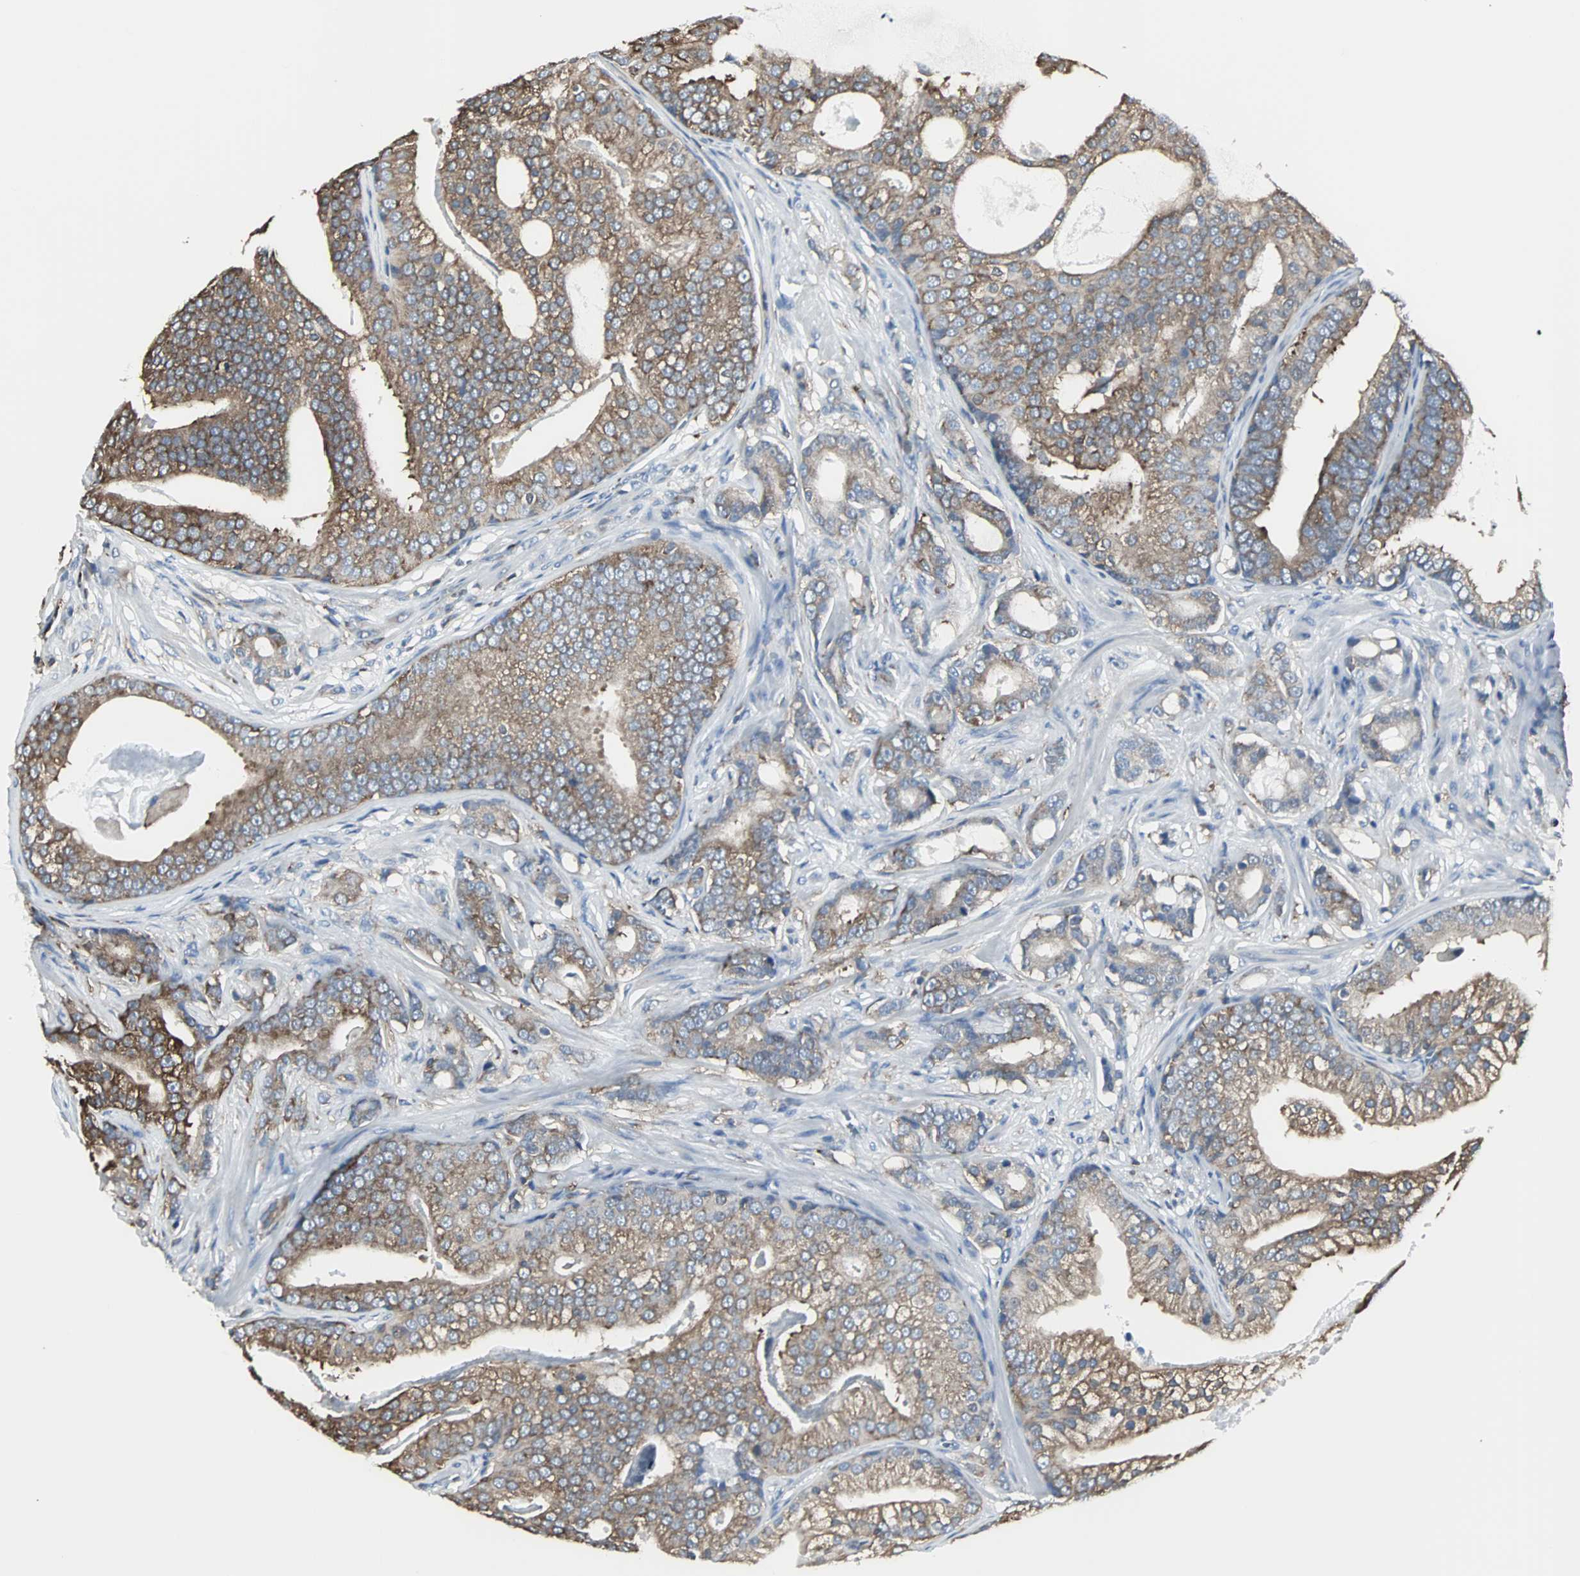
{"staining": {"intensity": "strong", "quantity": ">75%", "location": "cytoplasmic/membranous"}, "tissue": "prostate cancer", "cell_type": "Tumor cells", "image_type": "cancer", "snomed": [{"axis": "morphology", "description": "Adenocarcinoma, Low grade"}, {"axis": "topography", "description": "Prostate"}], "caption": "Protein staining of prostate cancer (adenocarcinoma (low-grade)) tissue demonstrates strong cytoplasmic/membranous expression in approximately >75% of tumor cells.", "gene": "LRRFIP1", "patient": {"sex": "male", "age": 58}}